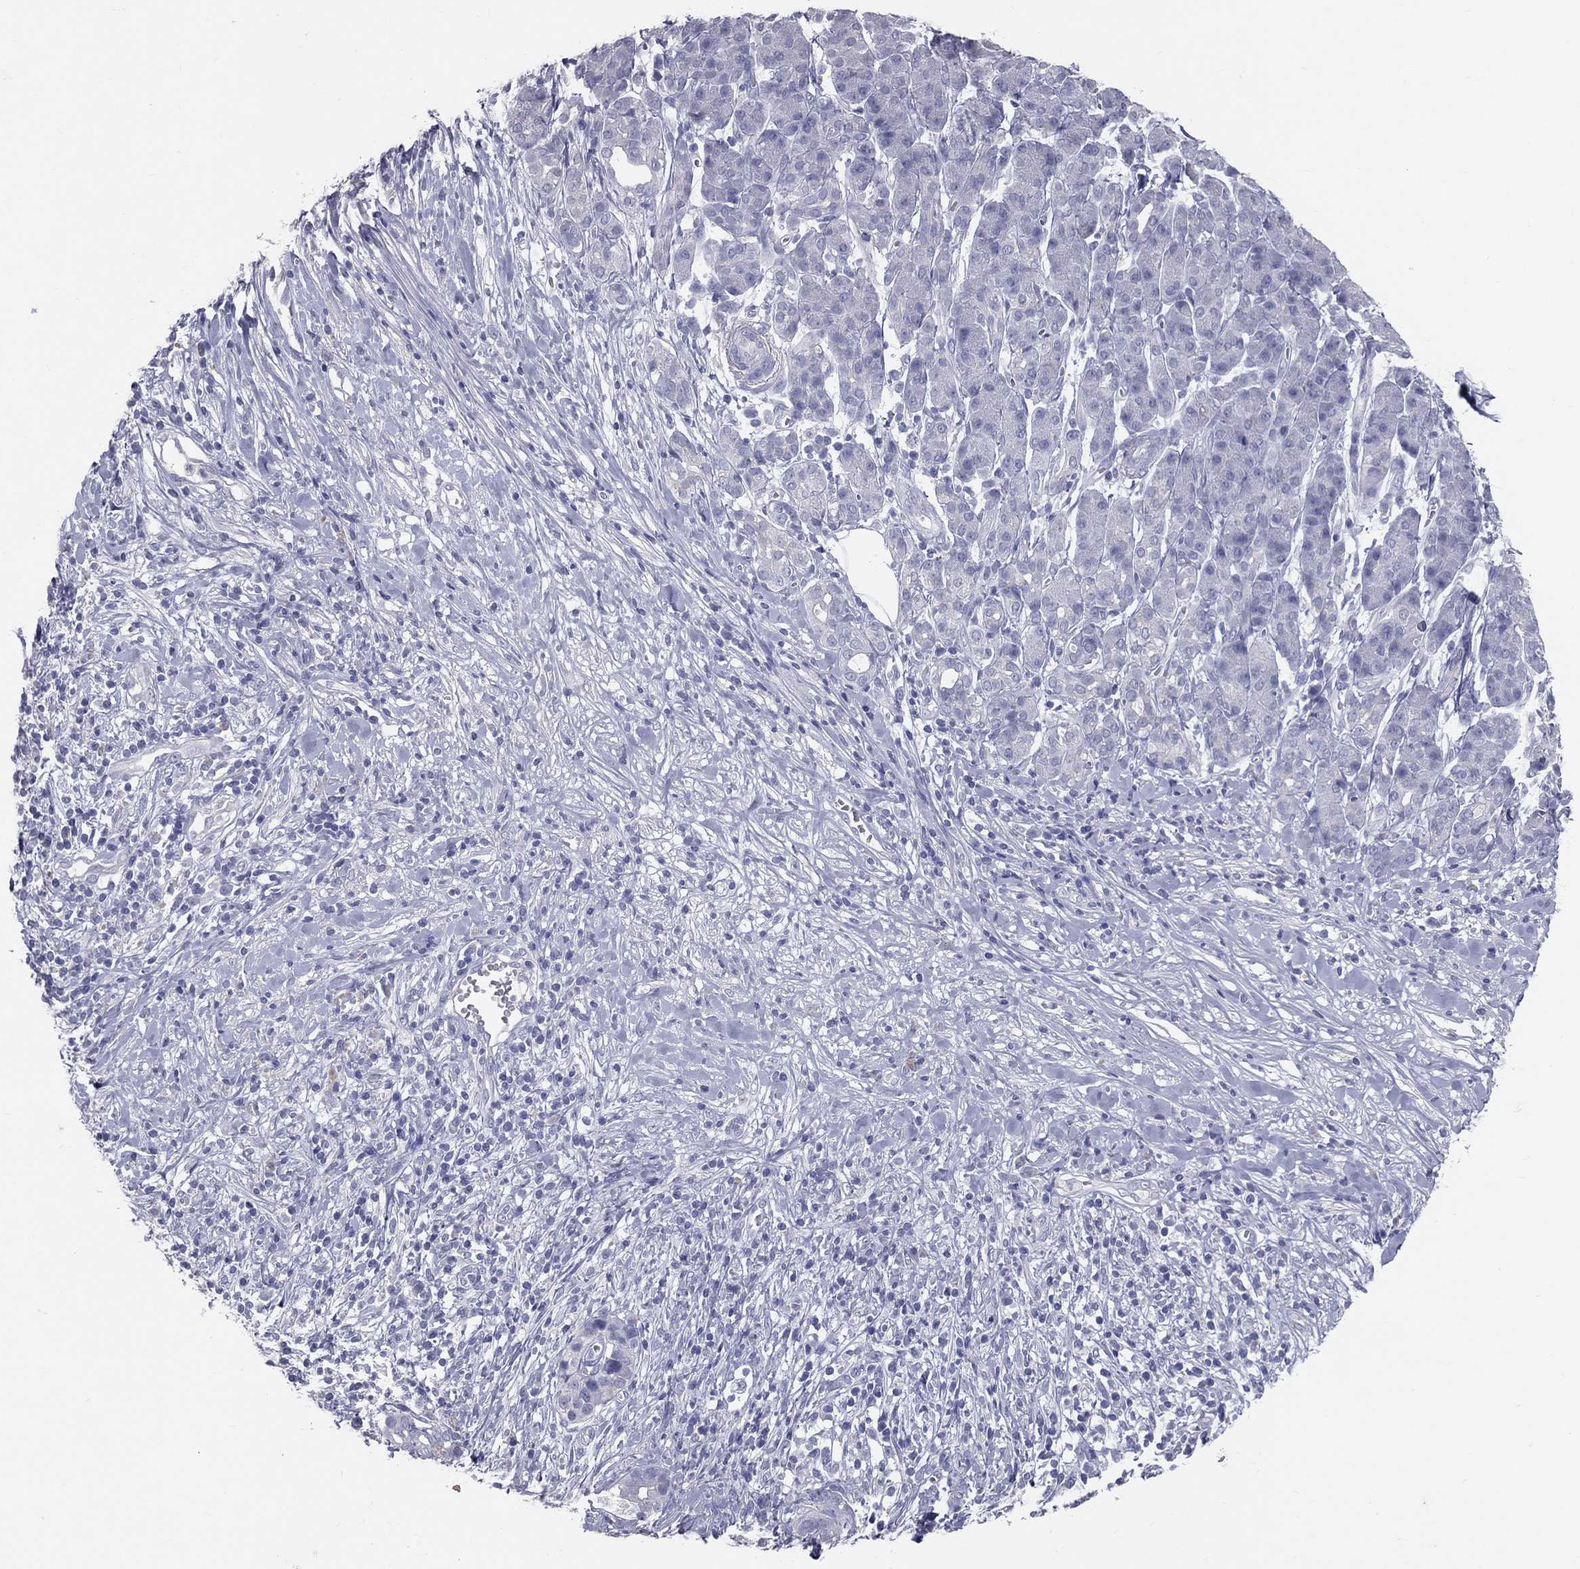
{"staining": {"intensity": "negative", "quantity": "none", "location": "none"}, "tissue": "pancreatic cancer", "cell_type": "Tumor cells", "image_type": "cancer", "snomed": [{"axis": "morphology", "description": "Adenocarcinoma, NOS"}, {"axis": "topography", "description": "Pancreas"}], "caption": "This is a histopathology image of immunohistochemistry (IHC) staining of adenocarcinoma (pancreatic), which shows no expression in tumor cells. (DAB immunohistochemistry (IHC), high magnification).", "gene": "TFPI2", "patient": {"sex": "male", "age": 61}}